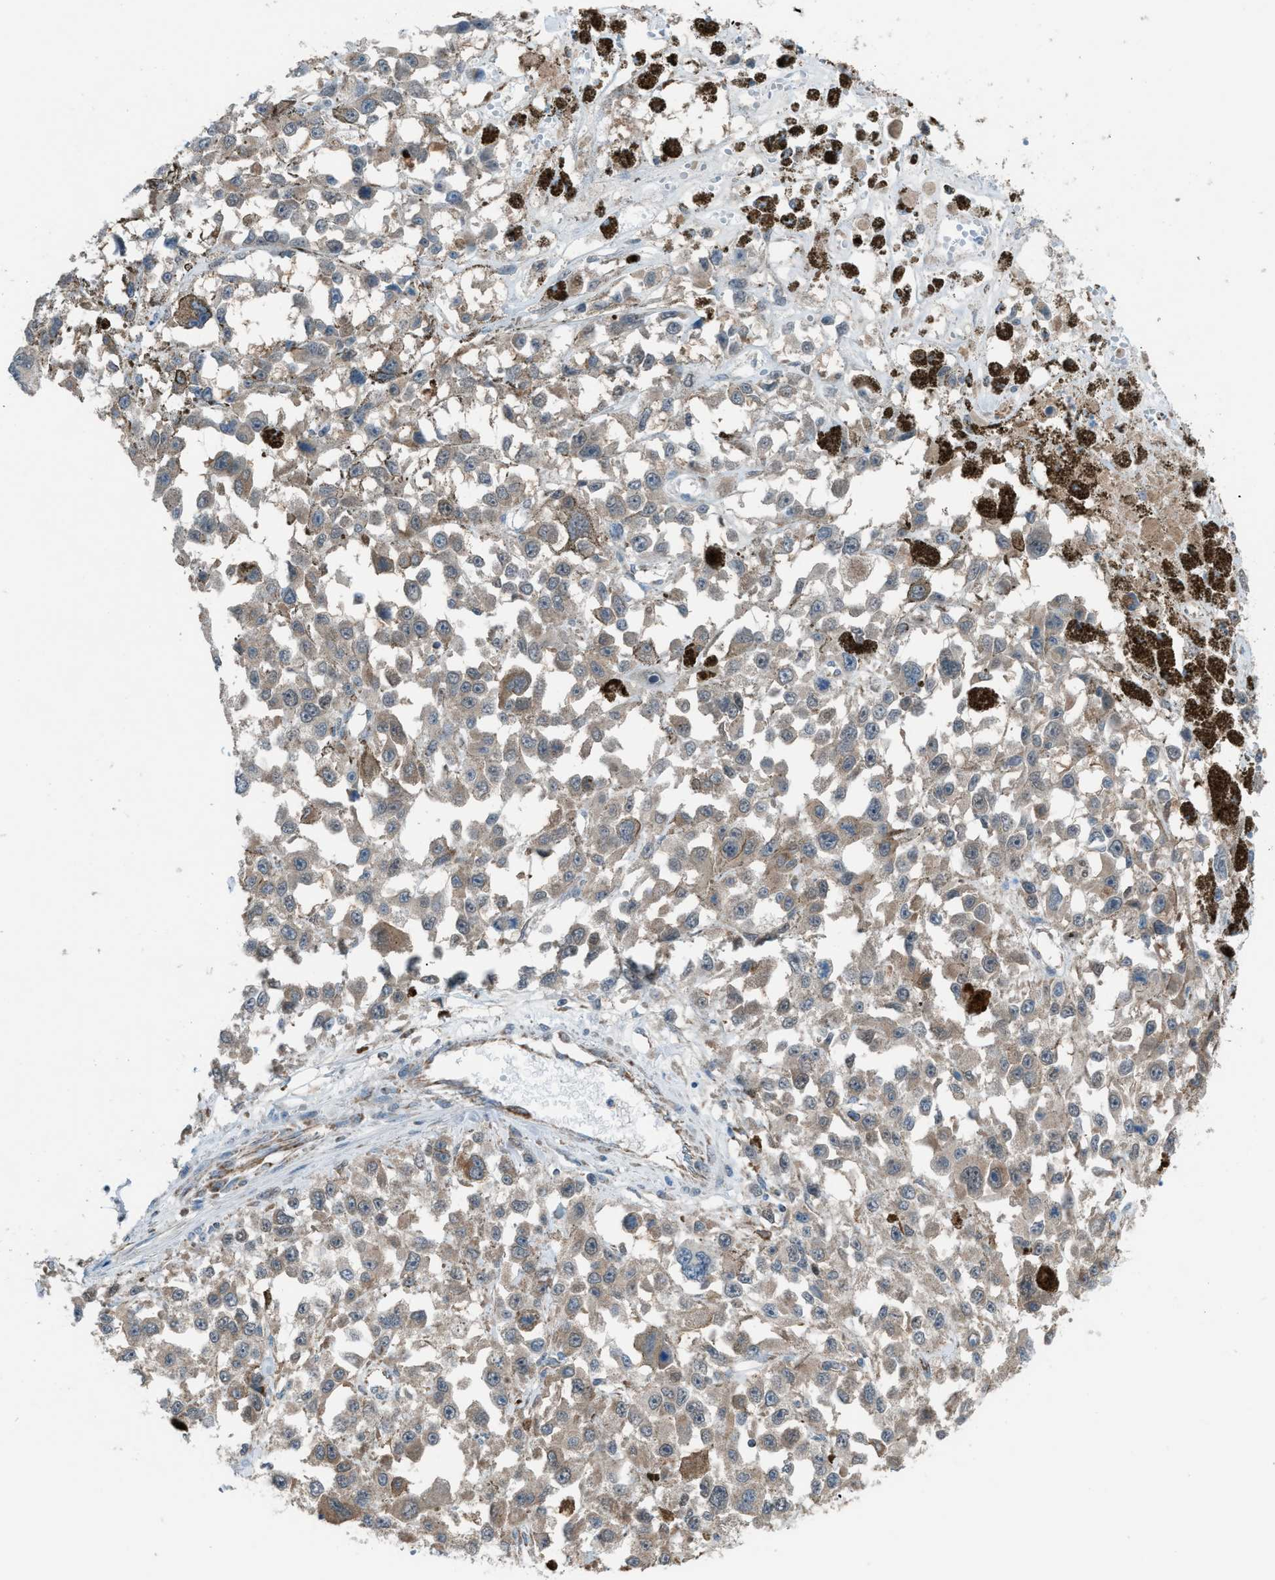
{"staining": {"intensity": "negative", "quantity": "none", "location": "none"}, "tissue": "melanoma", "cell_type": "Tumor cells", "image_type": "cancer", "snomed": [{"axis": "morphology", "description": "Malignant melanoma, Metastatic site"}, {"axis": "topography", "description": "Lymph node"}], "caption": "There is no significant expression in tumor cells of melanoma. (DAB (3,3'-diaminobenzidine) immunohistochemistry (IHC), high magnification).", "gene": "SRM", "patient": {"sex": "male", "age": 59}}